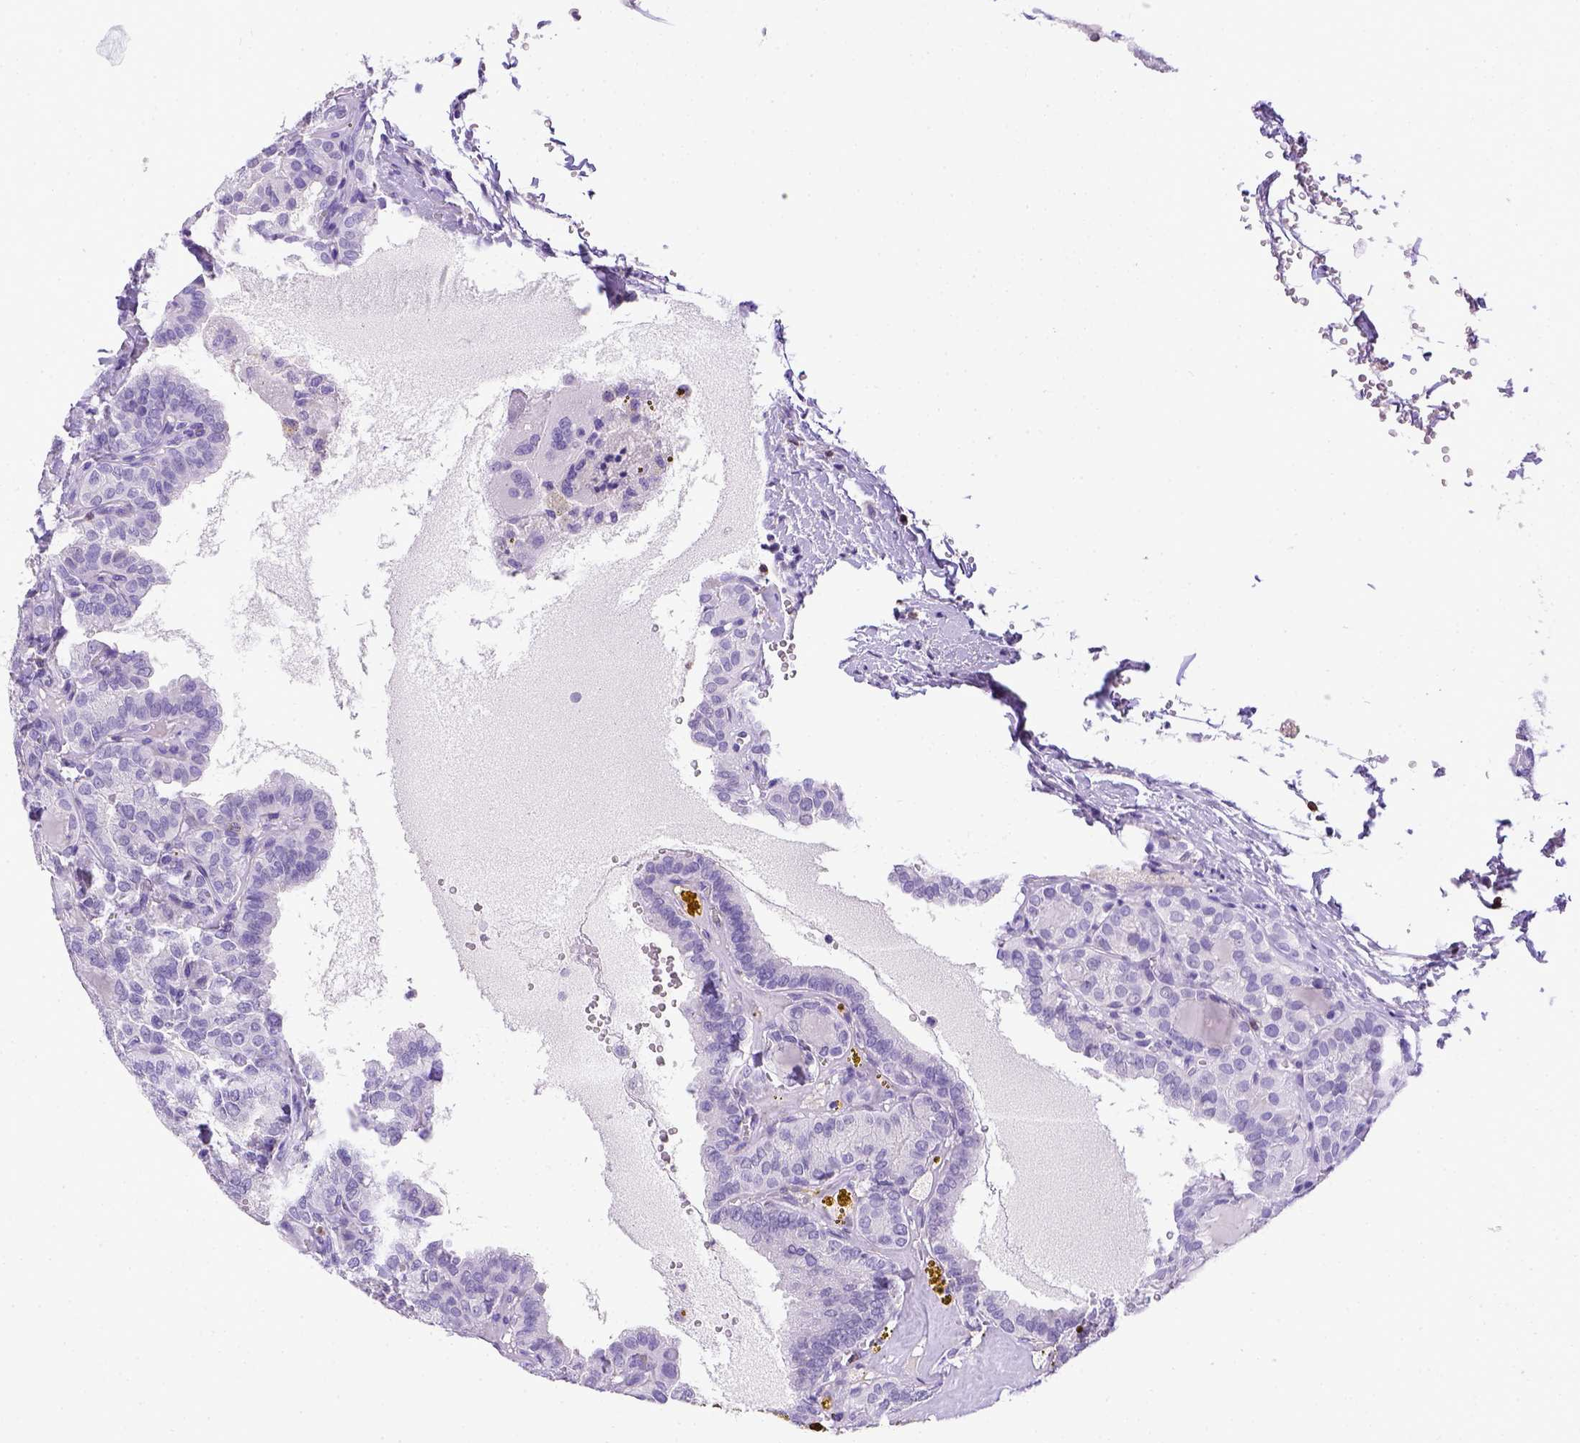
{"staining": {"intensity": "negative", "quantity": "none", "location": "none"}, "tissue": "thyroid cancer", "cell_type": "Tumor cells", "image_type": "cancer", "snomed": [{"axis": "morphology", "description": "Papillary adenocarcinoma, NOS"}, {"axis": "topography", "description": "Thyroid gland"}], "caption": "Immunohistochemical staining of human papillary adenocarcinoma (thyroid) exhibits no significant positivity in tumor cells. Brightfield microscopy of immunohistochemistry (IHC) stained with DAB (brown) and hematoxylin (blue), captured at high magnification.", "gene": "CD3E", "patient": {"sex": "female", "age": 41}}